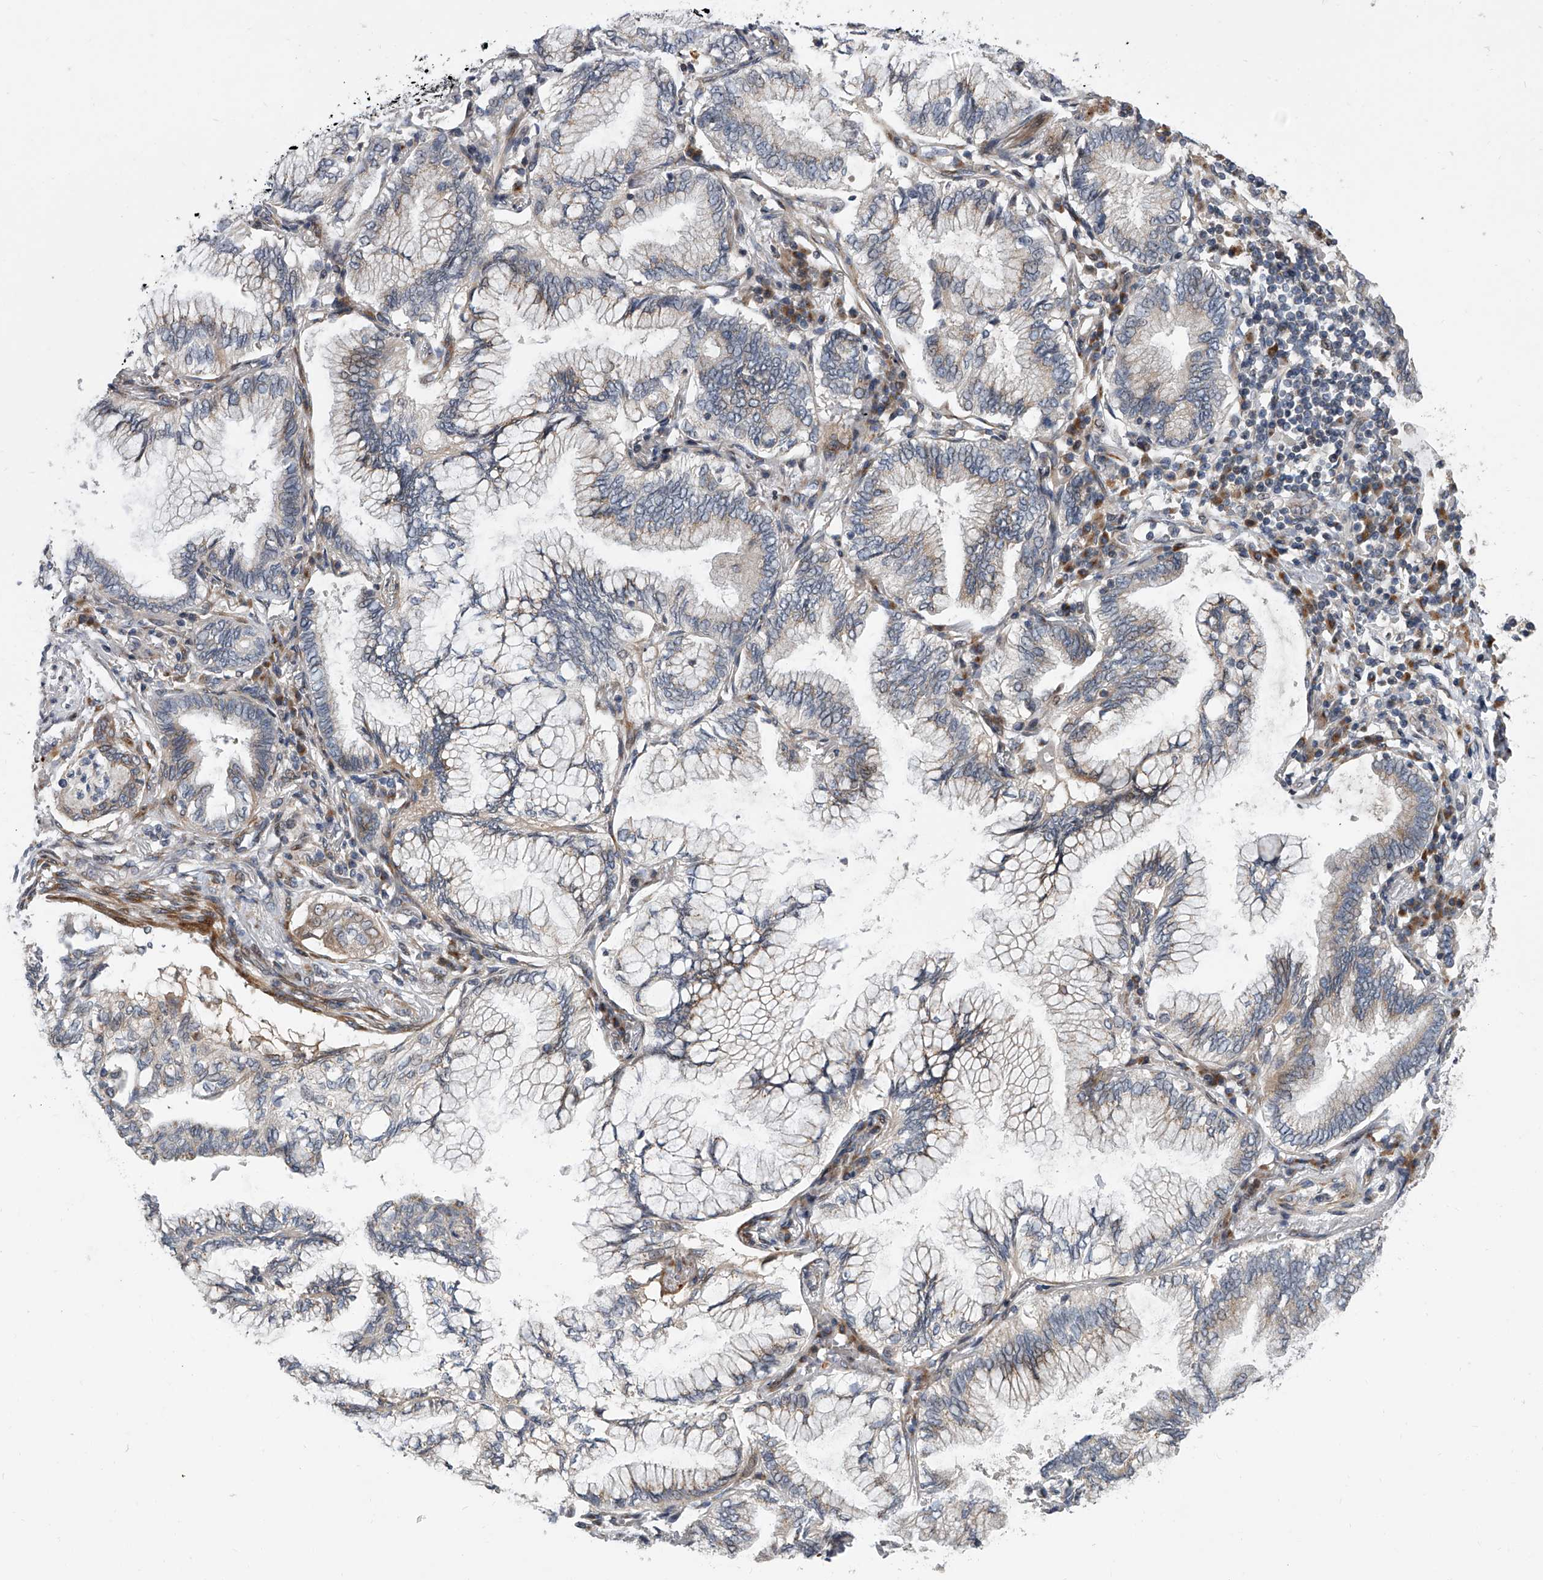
{"staining": {"intensity": "moderate", "quantity": "<25%", "location": "cytoplasmic/membranous"}, "tissue": "lung cancer", "cell_type": "Tumor cells", "image_type": "cancer", "snomed": [{"axis": "morphology", "description": "Adenocarcinoma, NOS"}, {"axis": "topography", "description": "Lung"}], "caption": "A photomicrograph showing moderate cytoplasmic/membranous positivity in approximately <25% of tumor cells in lung adenocarcinoma, as visualized by brown immunohistochemical staining.", "gene": "DLGAP2", "patient": {"sex": "female", "age": 70}}